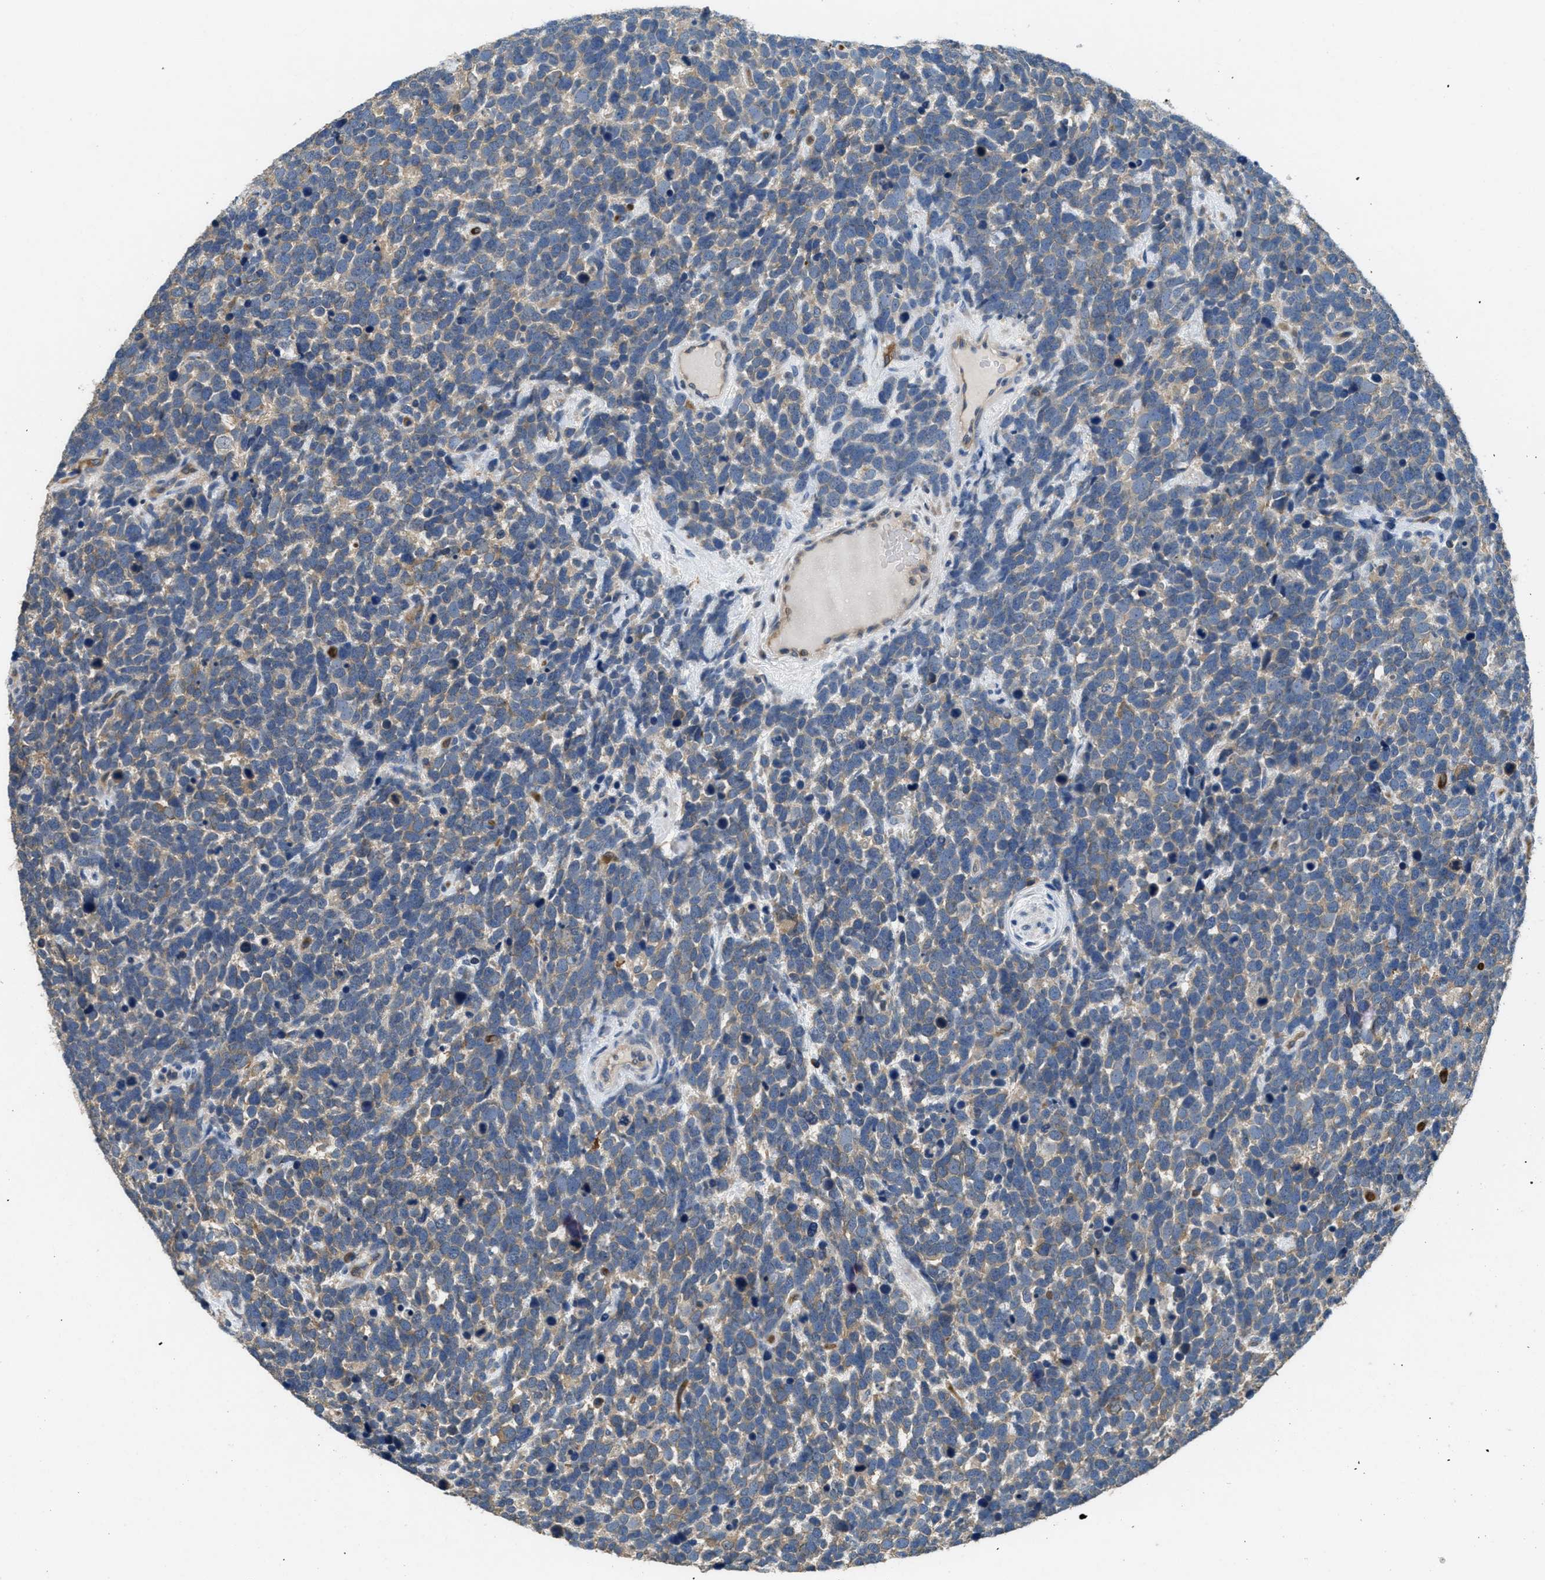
{"staining": {"intensity": "weak", "quantity": "25%-75%", "location": "cytoplasmic/membranous"}, "tissue": "urothelial cancer", "cell_type": "Tumor cells", "image_type": "cancer", "snomed": [{"axis": "morphology", "description": "Urothelial carcinoma, High grade"}, {"axis": "topography", "description": "Urinary bladder"}], "caption": "IHC (DAB) staining of human high-grade urothelial carcinoma shows weak cytoplasmic/membranous protein staining in approximately 25%-75% of tumor cells.", "gene": "DGKE", "patient": {"sex": "female", "age": 82}}